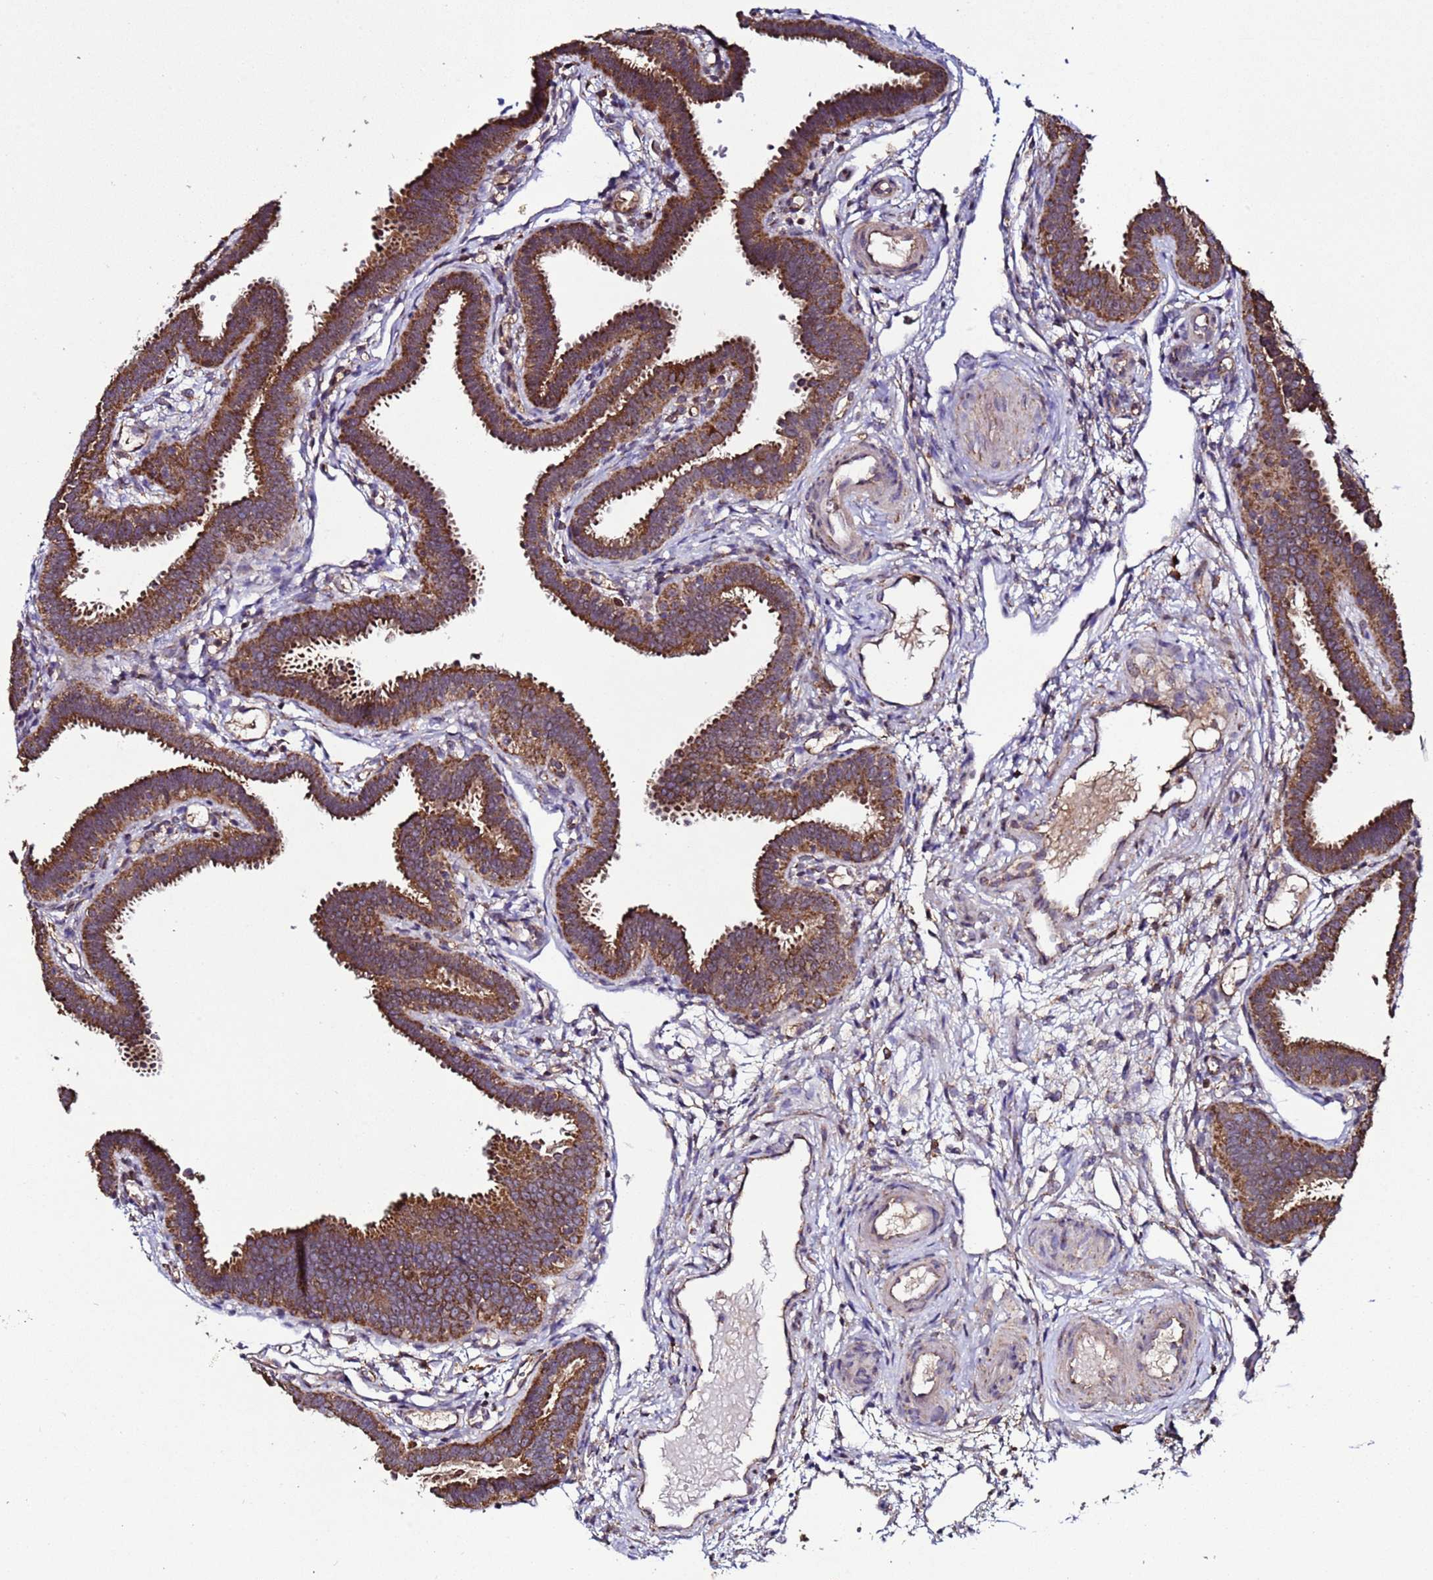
{"staining": {"intensity": "strong", "quantity": ">75%", "location": "cytoplasmic/membranous"}, "tissue": "fallopian tube", "cell_type": "Glandular cells", "image_type": "normal", "snomed": [{"axis": "morphology", "description": "Normal tissue, NOS"}, {"axis": "topography", "description": "Fallopian tube"}], "caption": "Immunohistochemical staining of benign fallopian tube shows >75% levels of strong cytoplasmic/membranous protein positivity in approximately >75% of glandular cells.", "gene": "HSPBAP1", "patient": {"sex": "female", "age": 37}}